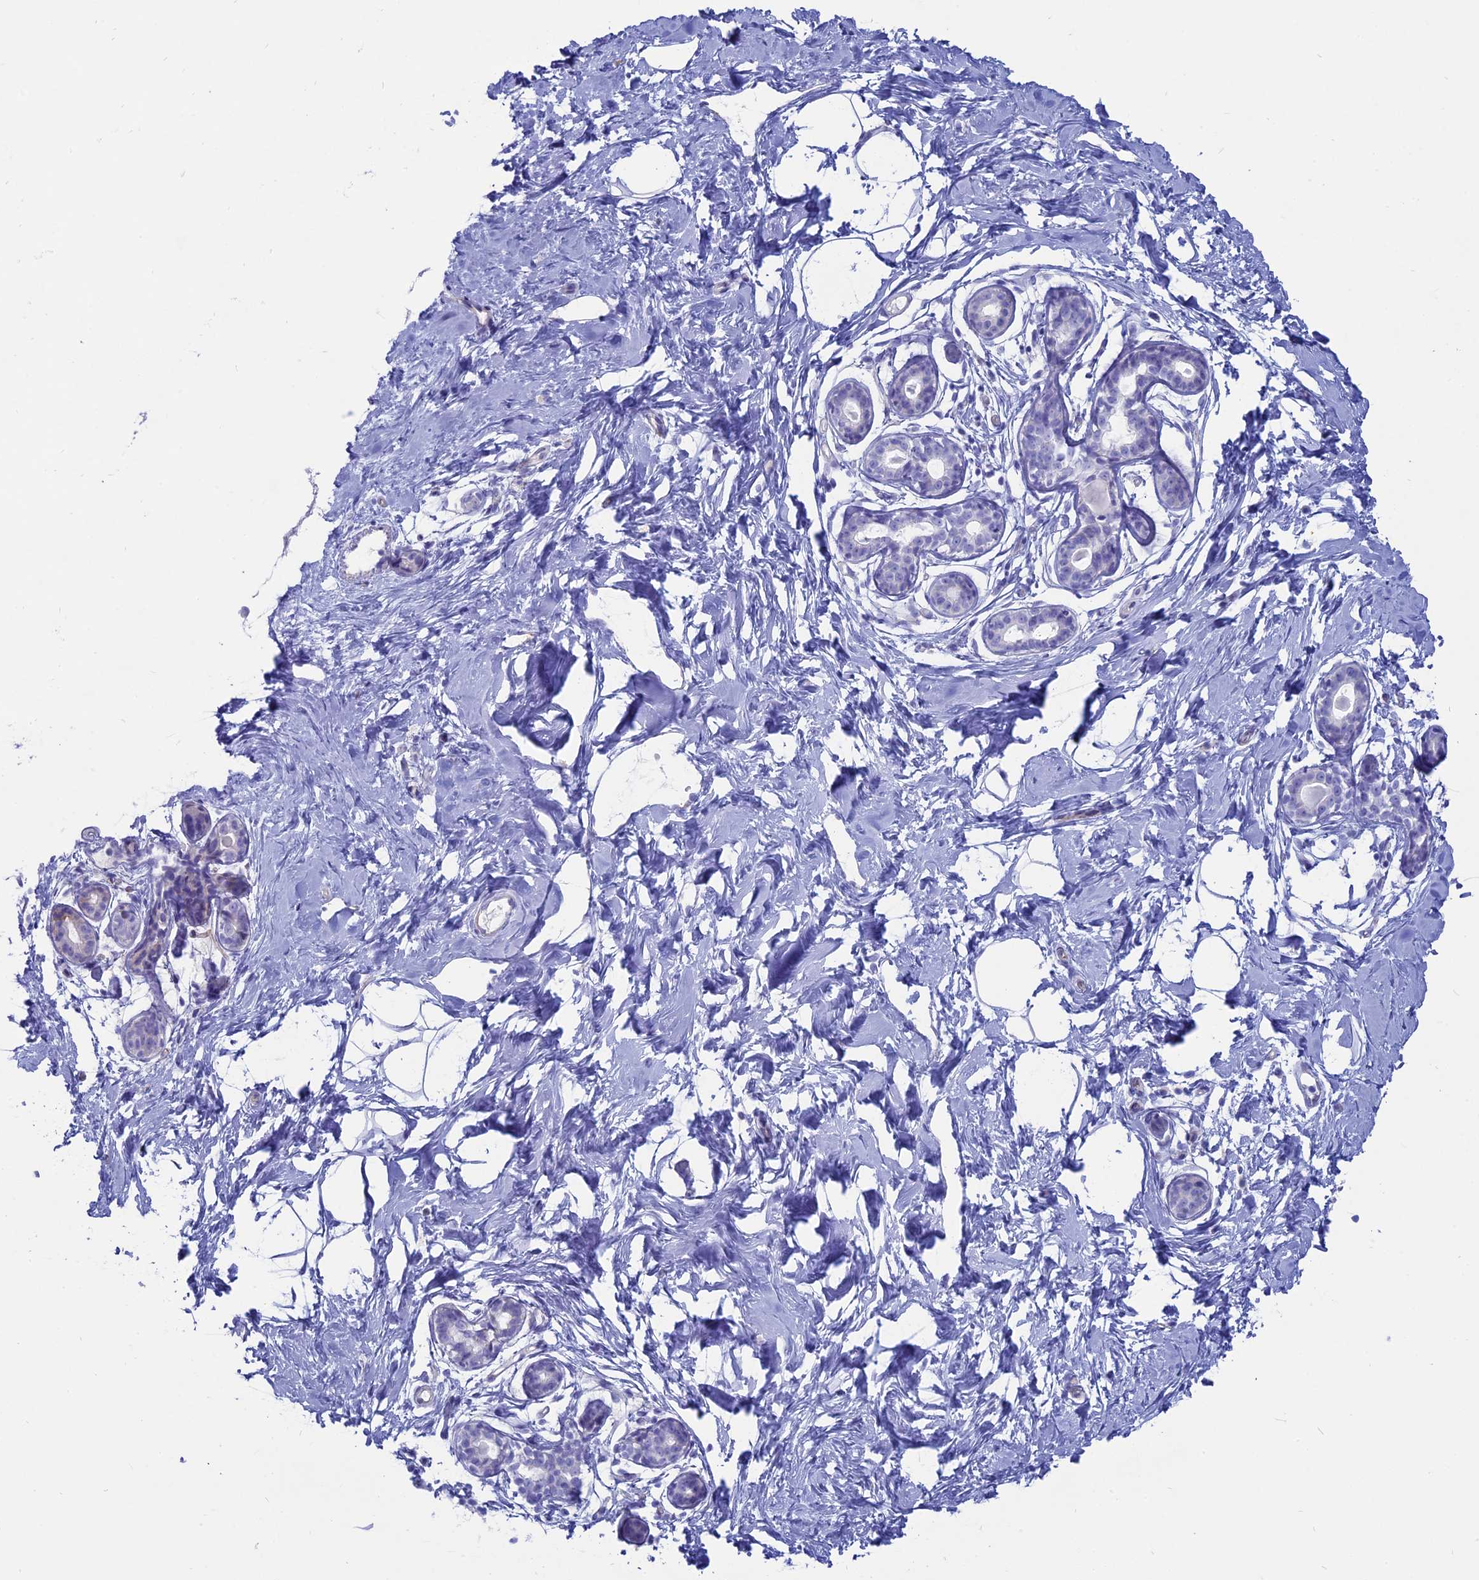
{"staining": {"intensity": "negative", "quantity": "none", "location": "none"}, "tissue": "breast", "cell_type": "Adipocytes", "image_type": "normal", "snomed": [{"axis": "morphology", "description": "Normal tissue, NOS"}, {"axis": "morphology", "description": "Adenoma, NOS"}, {"axis": "topography", "description": "Breast"}], "caption": "The image demonstrates no staining of adipocytes in benign breast.", "gene": "OR2AE1", "patient": {"sex": "female", "age": 23}}